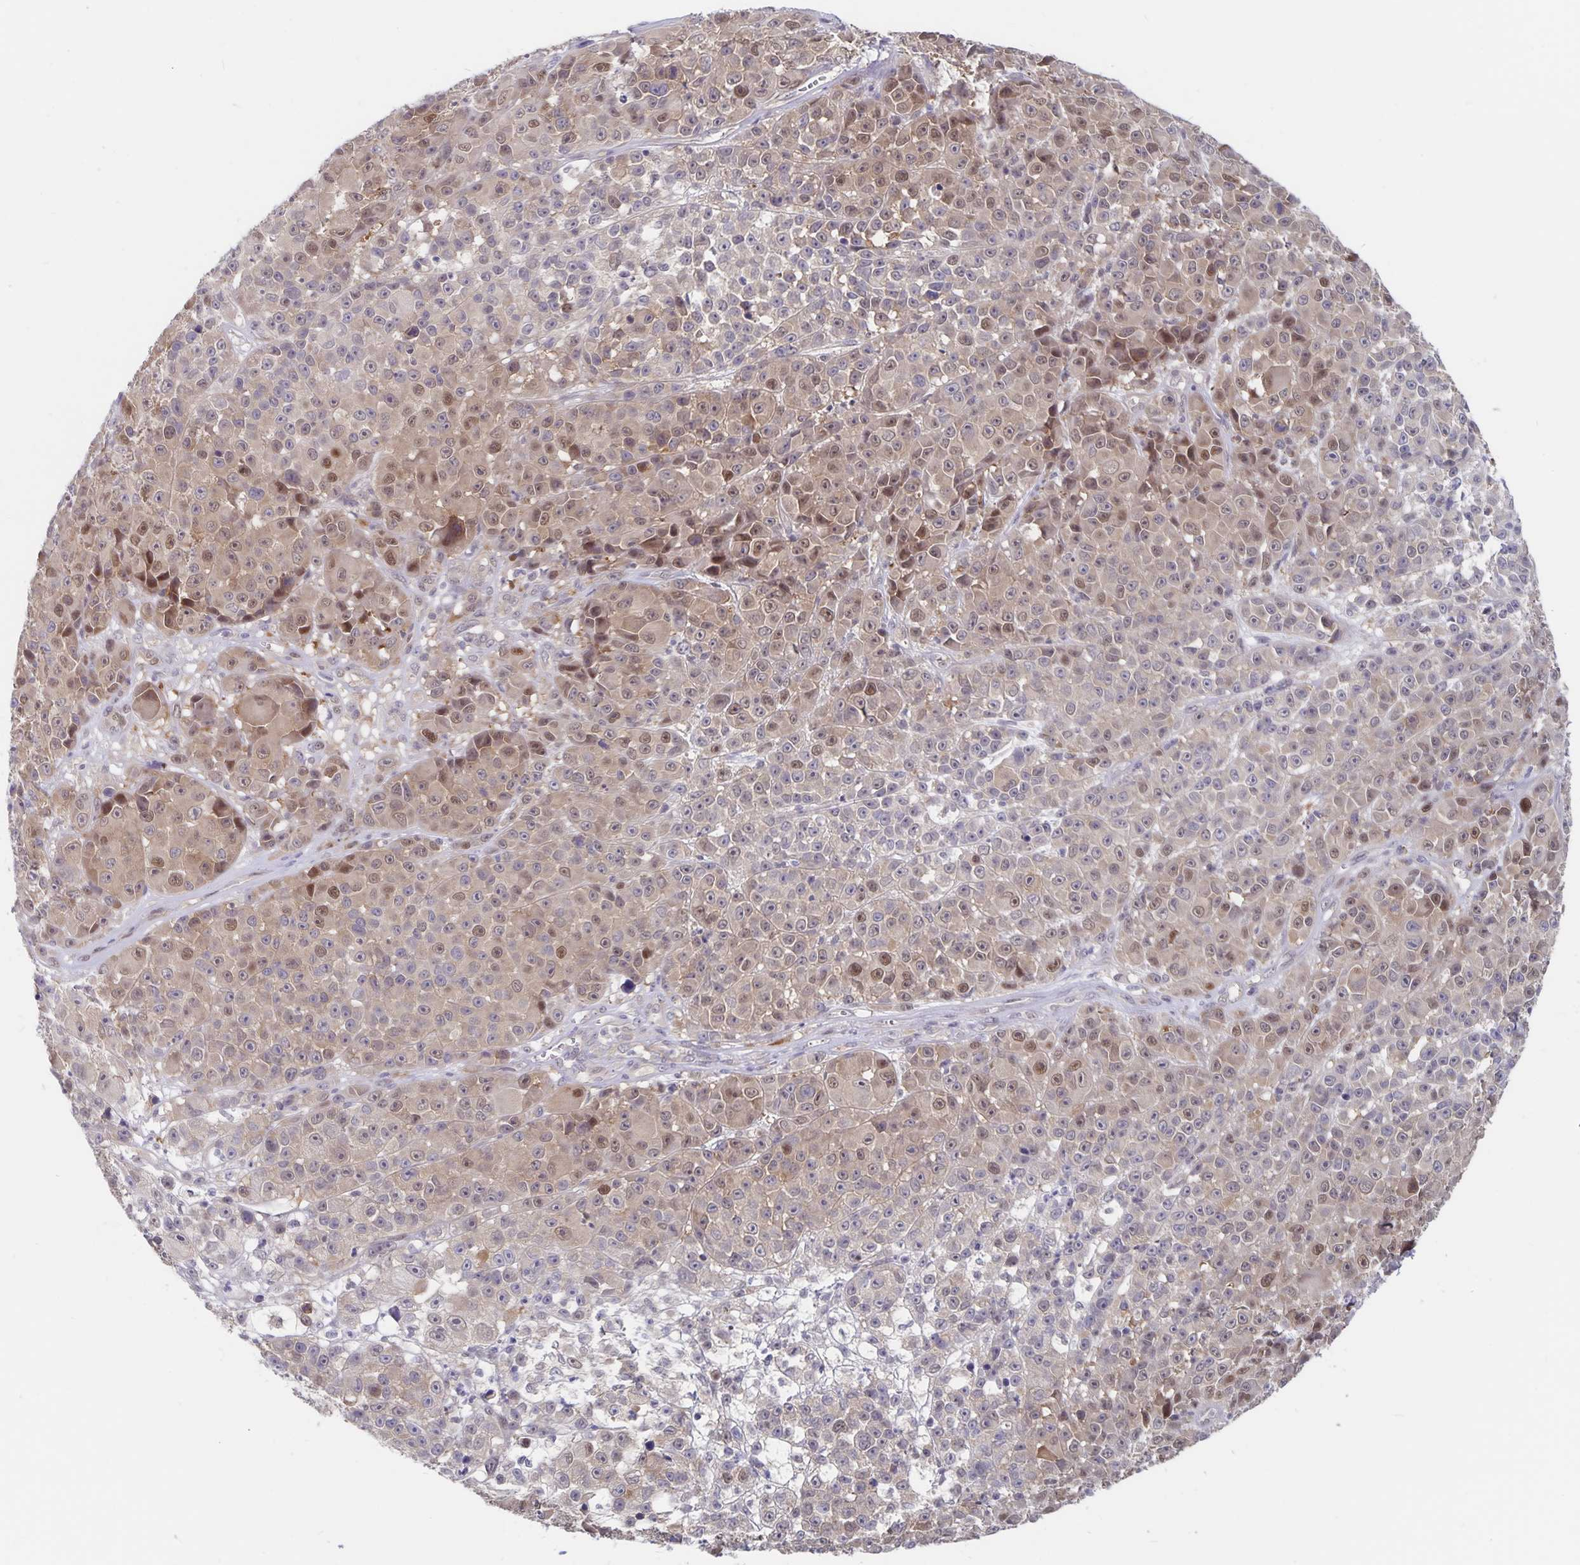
{"staining": {"intensity": "moderate", "quantity": "<25%", "location": "nuclear"}, "tissue": "melanoma", "cell_type": "Tumor cells", "image_type": "cancer", "snomed": [{"axis": "morphology", "description": "Malignant melanoma, NOS"}, {"axis": "topography", "description": "Skin"}, {"axis": "topography", "description": "Skin of back"}], "caption": "Human malignant melanoma stained with a brown dye demonstrates moderate nuclear positive expression in approximately <25% of tumor cells.", "gene": "BAG6", "patient": {"sex": "male", "age": 91}}